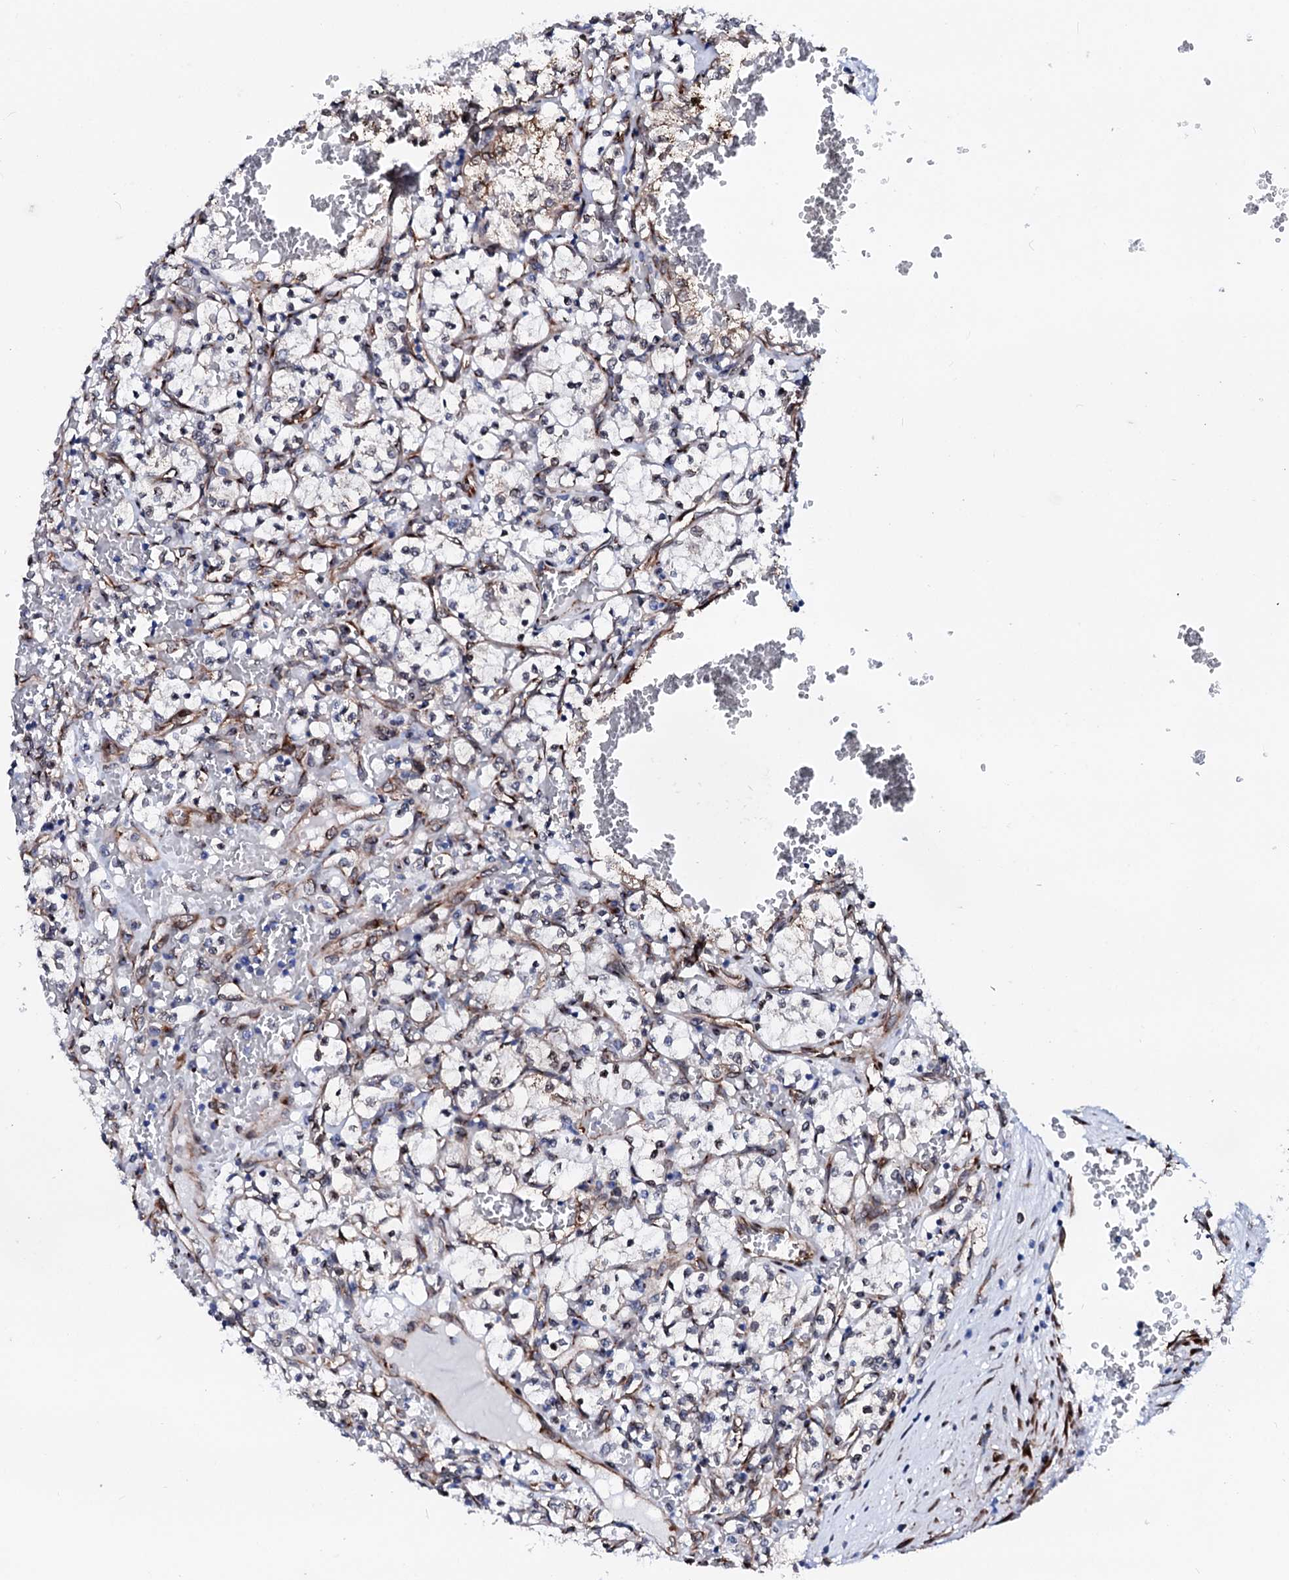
{"staining": {"intensity": "negative", "quantity": "none", "location": "none"}, "tissue": "renal cancer", "cell_type": "Tumor cells", "image_type": "cancer", "snomed": [{"axis": "morphology", "description": "Adenocarcinoma, NOS"}, {"axis": "topography", "description": "Kidney"}], "caption": "This micrograph is of renal adenocarcinoma stained with immunohistochemistry to label a protein in brown with the nuclei are counter-stained blue. There is no positivity in tumor cells. (DAB immunohistochemistry with hematoxylin counter stain).", "gene": "TMCO3", "patient": {"sex": "female", "age": 69}}